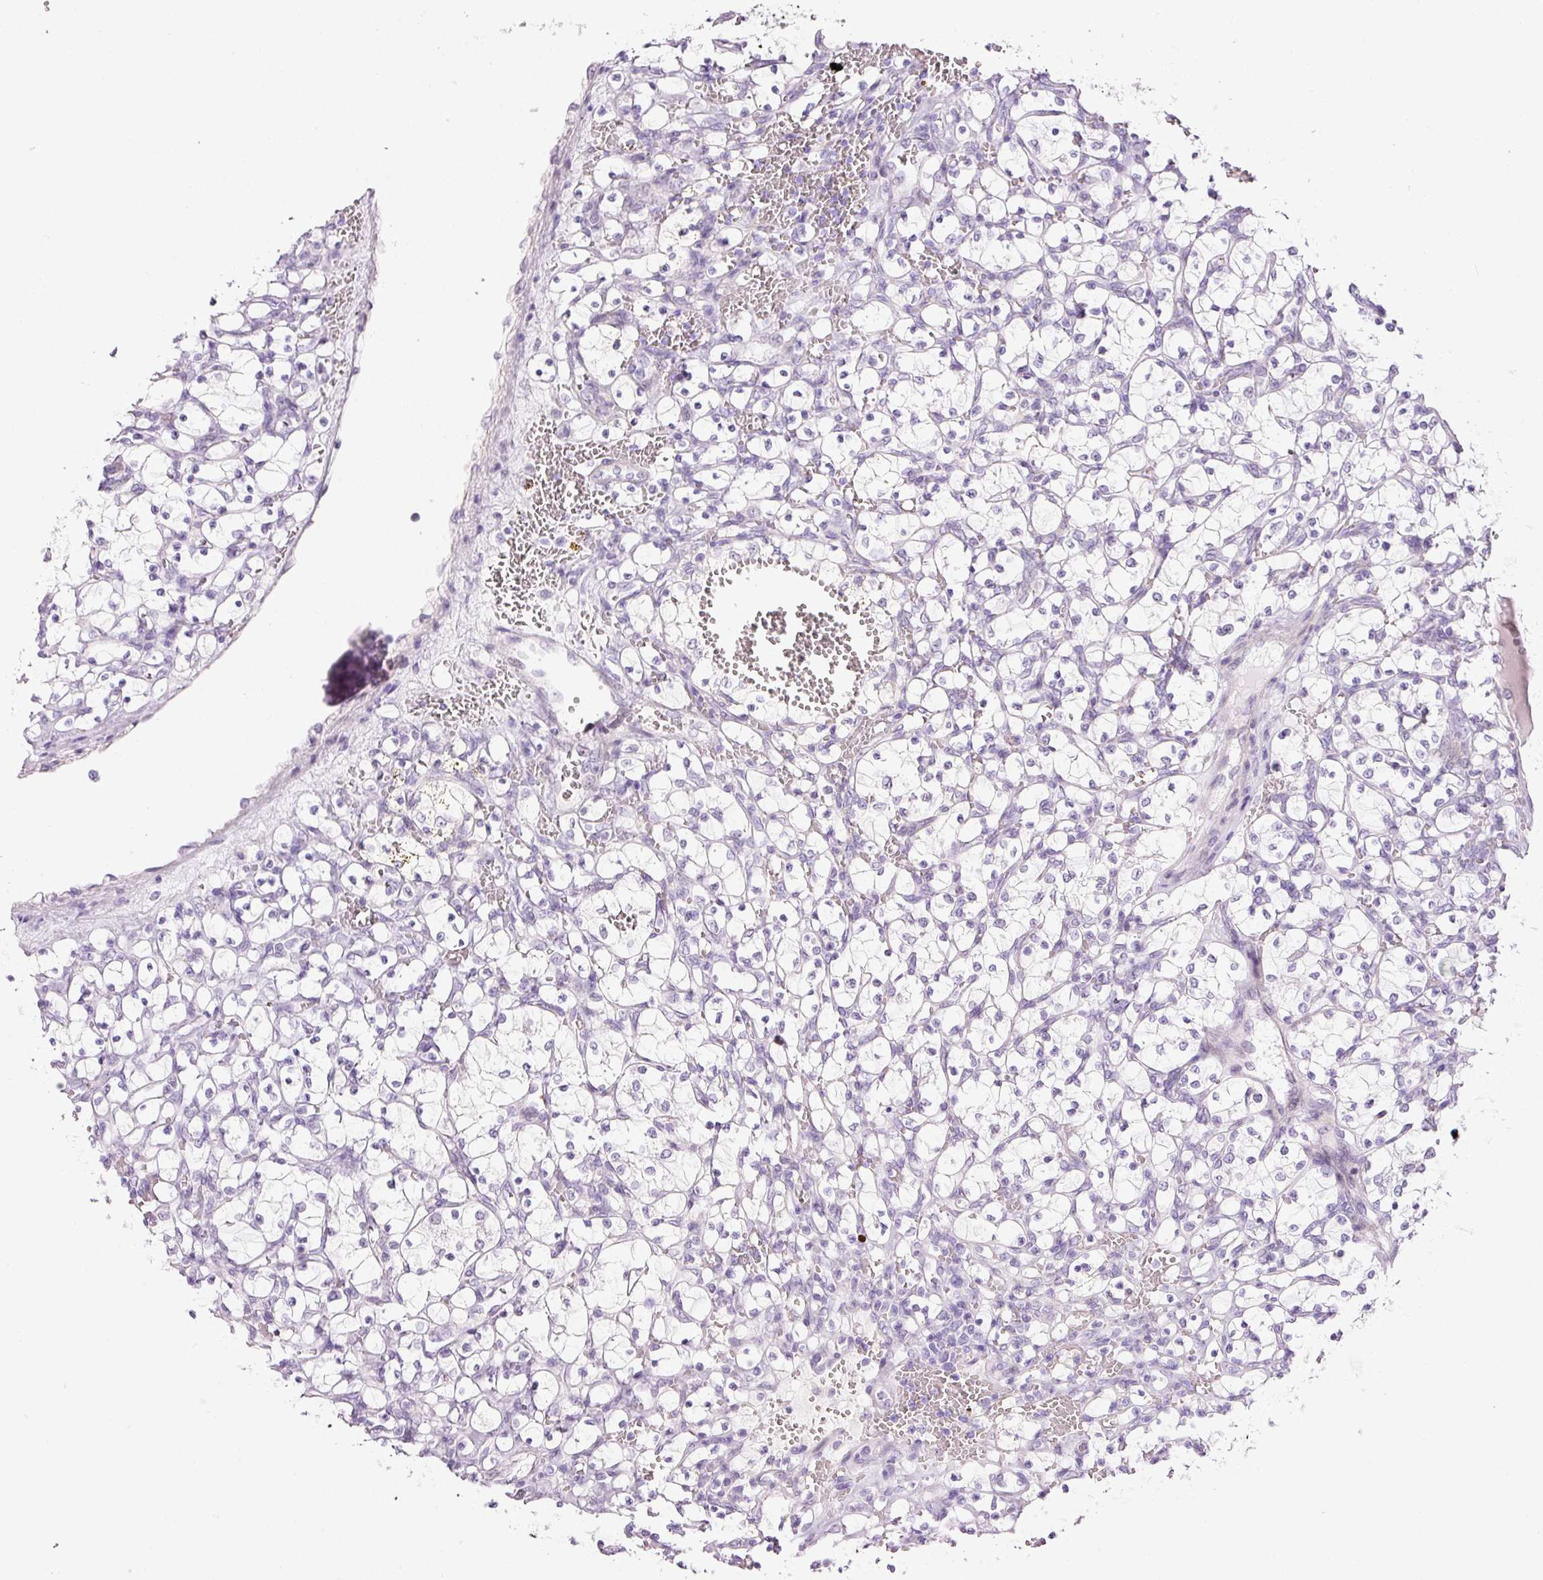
{"staining": {"intensity": "negative", "quantity": "none", "location": "none"}, "tissue": "renal cancer", "cell_type": "Tumor cells", "image_type": "cancer", "snomed": [{"axis": "morphology", "description": "Adenocarcinoma, NOS"}, {"axis": "topography", "description": "Kidney"}], "caption": "Renal adenocarcinoma was stained to show a protein in brown. There is no significant positivity in tumor cells.", "gene": "ANKRD20A1", "patient": {"sex": "female", "age": 69}}